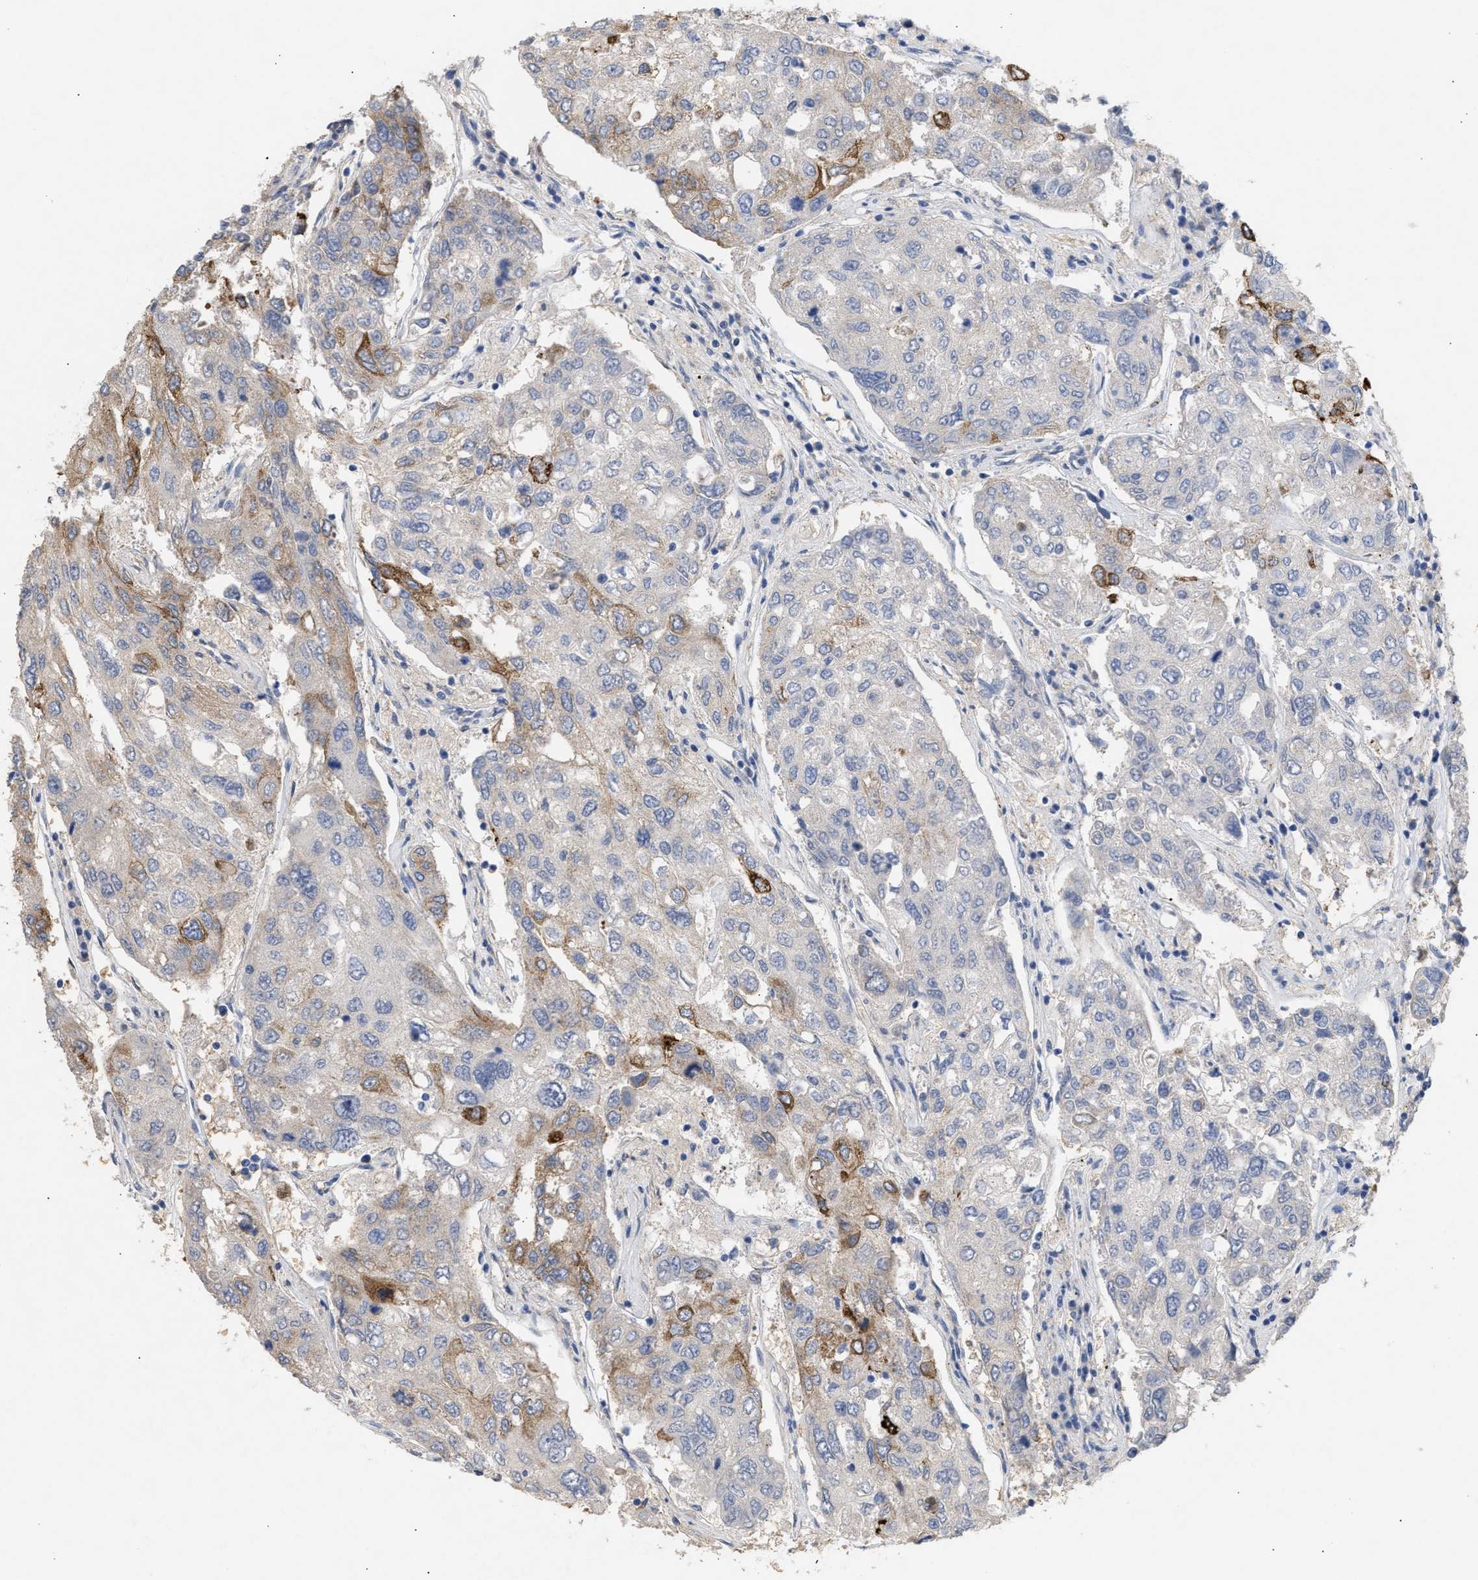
{"staining": {"intensity": "strong", "quantity": "<25%", "location": "cytoplasmic/membranous"}, "tissue": "urothelial cancer", "cell_type": "Tumor cells", "image_type": "cancer", "snomed": [{"axis": "morphology", "description": "Urothelial carcinoma, High grade"}, {"axis": "topography", "description": "Lymph node"}, {"axis": "topography", "description": "Urinary bladder"}], "caption": "Immunohistochemistry (IHC) histopathology image of human high-grade urothelial carcinoma stained for a protein (brown), which displays medium levels of strong cytoplasmic/membranous positivity in about <25% of tumor cells.", "gene": "SELENOM", "patient": {"sex": "male", "age": 51}}